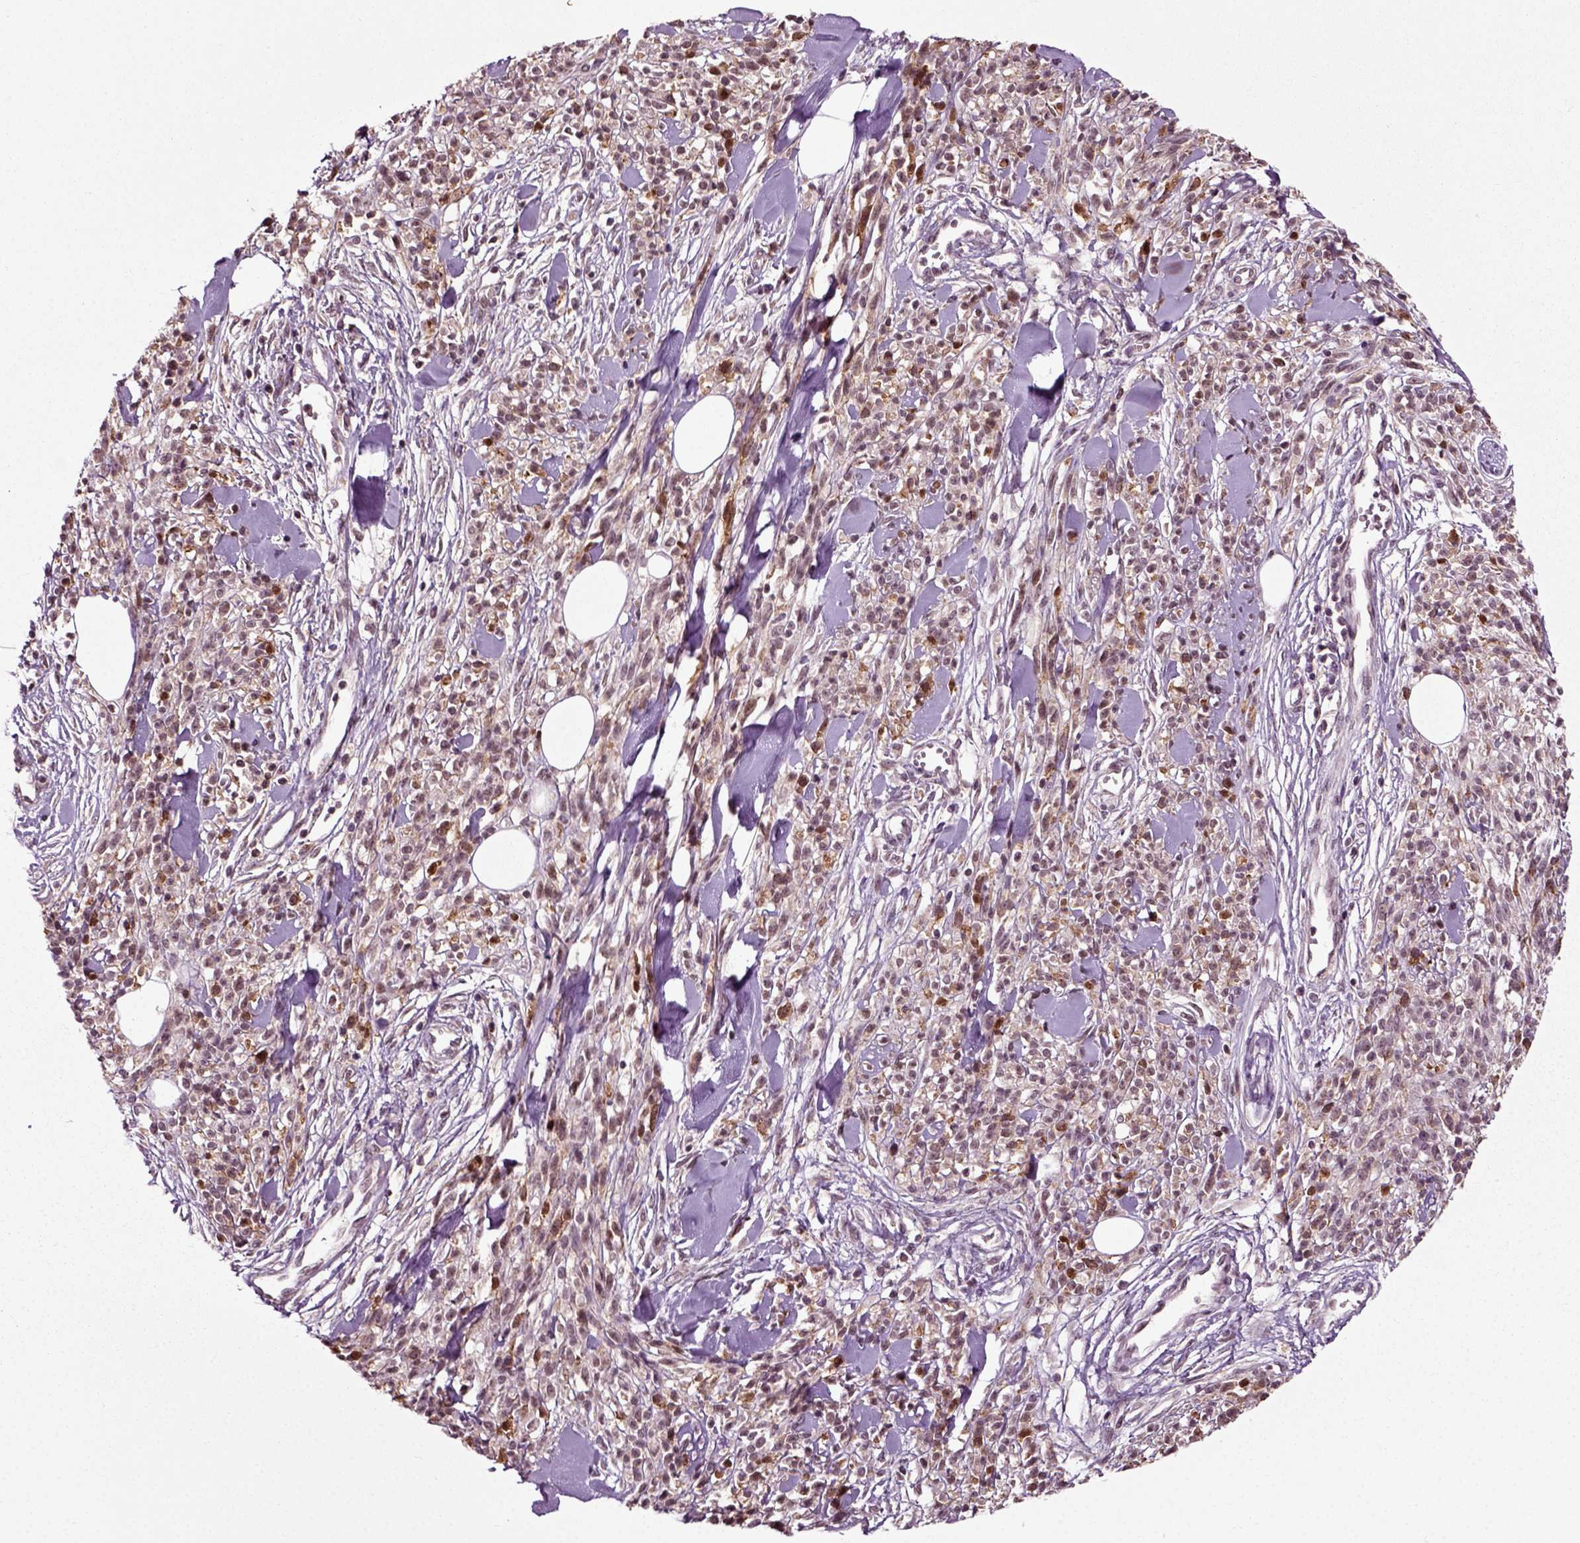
{"staining": {"intensity": "strong", "quantity": "<25%", "location": "cytoplasmic/membranous"}, "tissue": "melanoma", "cell_type": "Tumor cells", "image_type": "cancer", "snomed": [{"axis": "morphology", "description": "Malignant melanoma, NOS"}, {"axis": "topography", "description": "Skin"}, {"axis": "topography", "description": "Skin of trunk"}], "caption": "High-power microscopy captured an immunohistochemistry image of malignant melanoma, revealing strong cytoplasmic/membranous staining in about <25% of tumor cells.", "gene": "KNSTRN", "patient": {"sex": "male", "age": 74}}